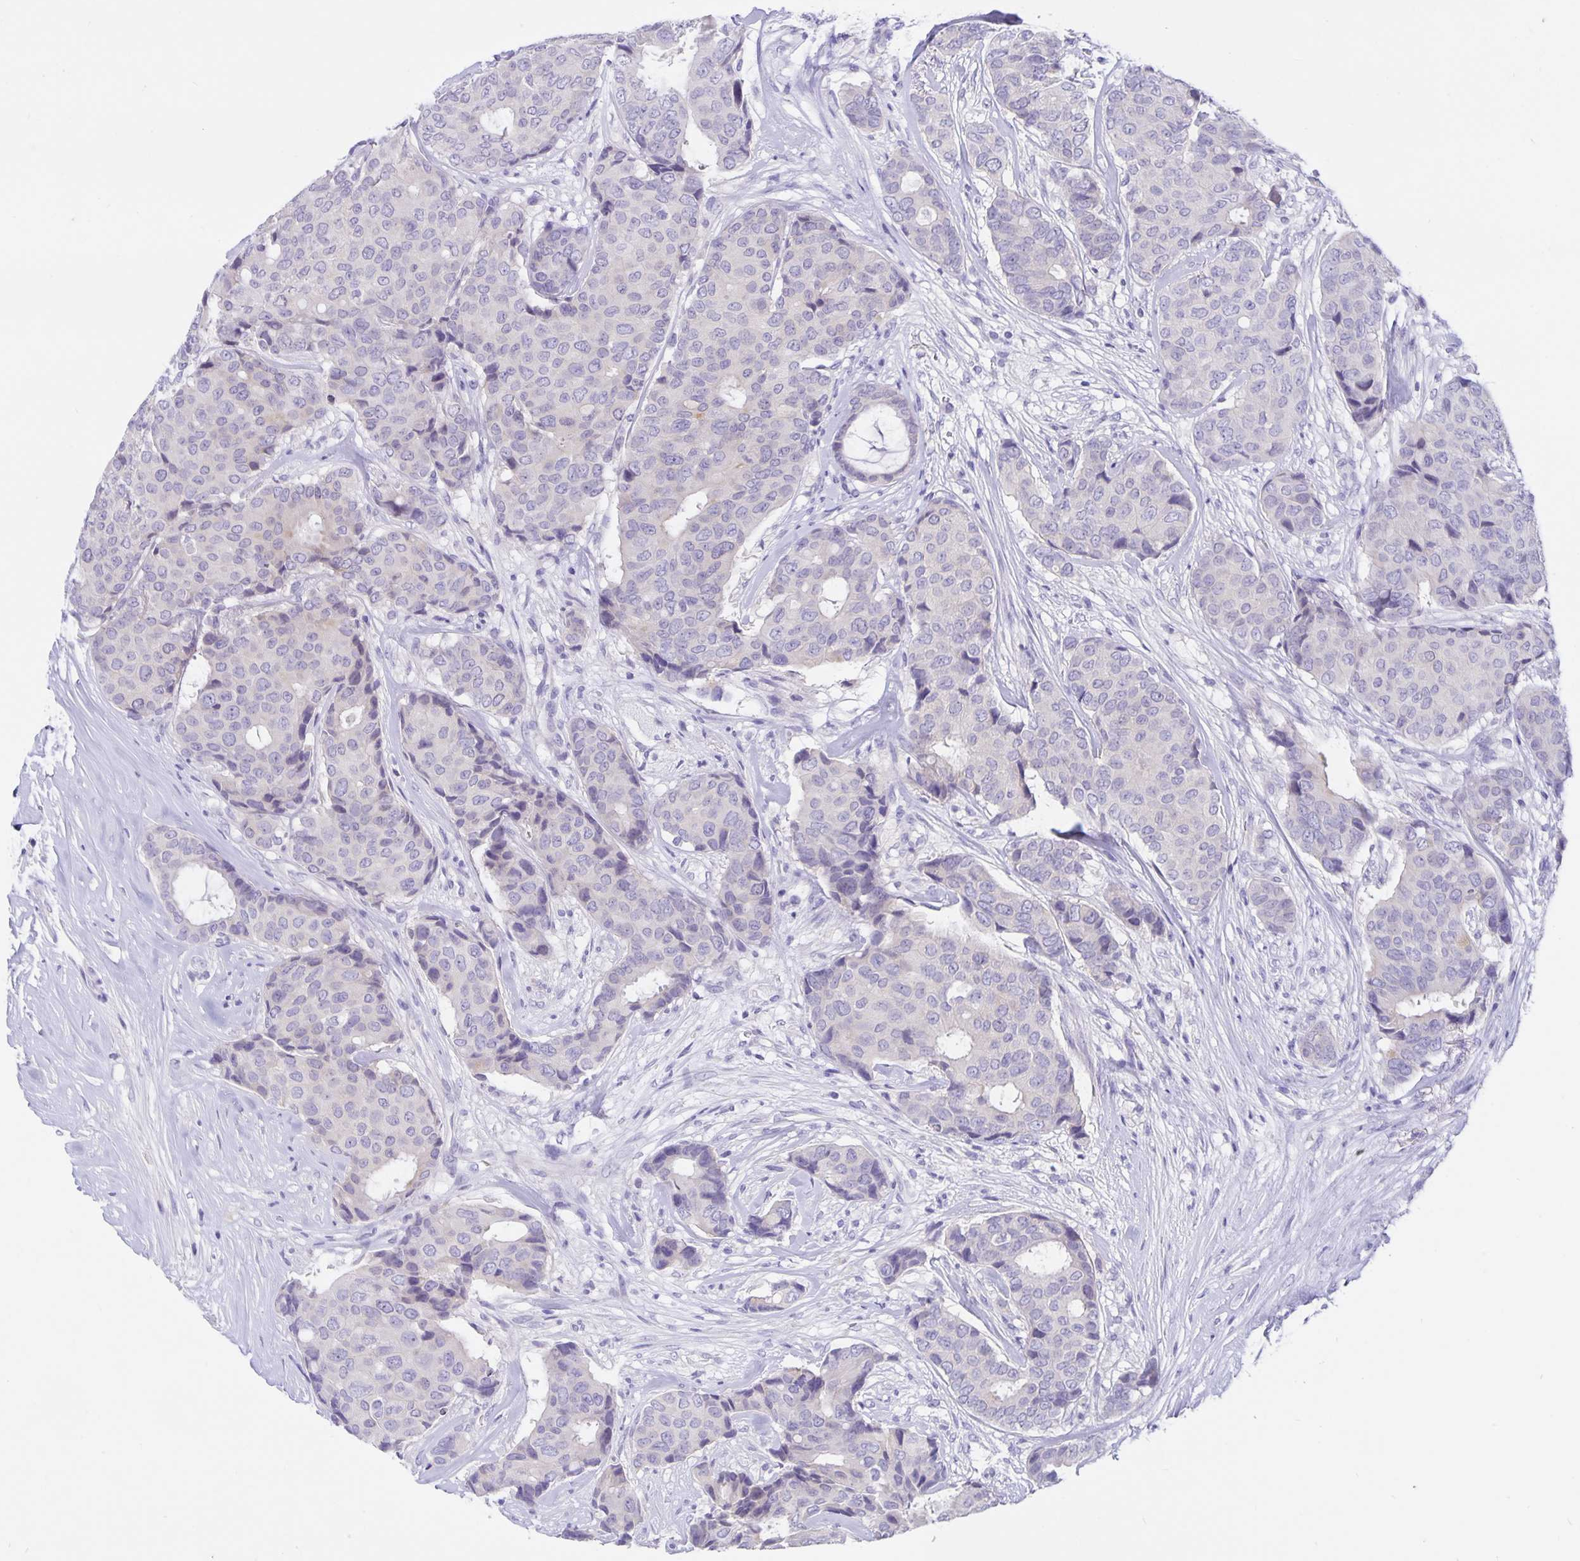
{"staining": {"intensity": "negative", "quantity": "none", "location": "none"}, "tissue": "breast cancer", "cell_type": "Tumor cells", "image_type": "cancer", "snomed": [{"axis": "morphology", "description": "Duct carcinoma"}, {"axis": "topography", "description": "Breast"}], "caption": "IHC image of human invasive ductal carcinoma (breast) stained for a protein (brown), which displays no positivity in tumor cells.", "gene": "ERMN", "patient": {"sex": "female", "age": 75}}